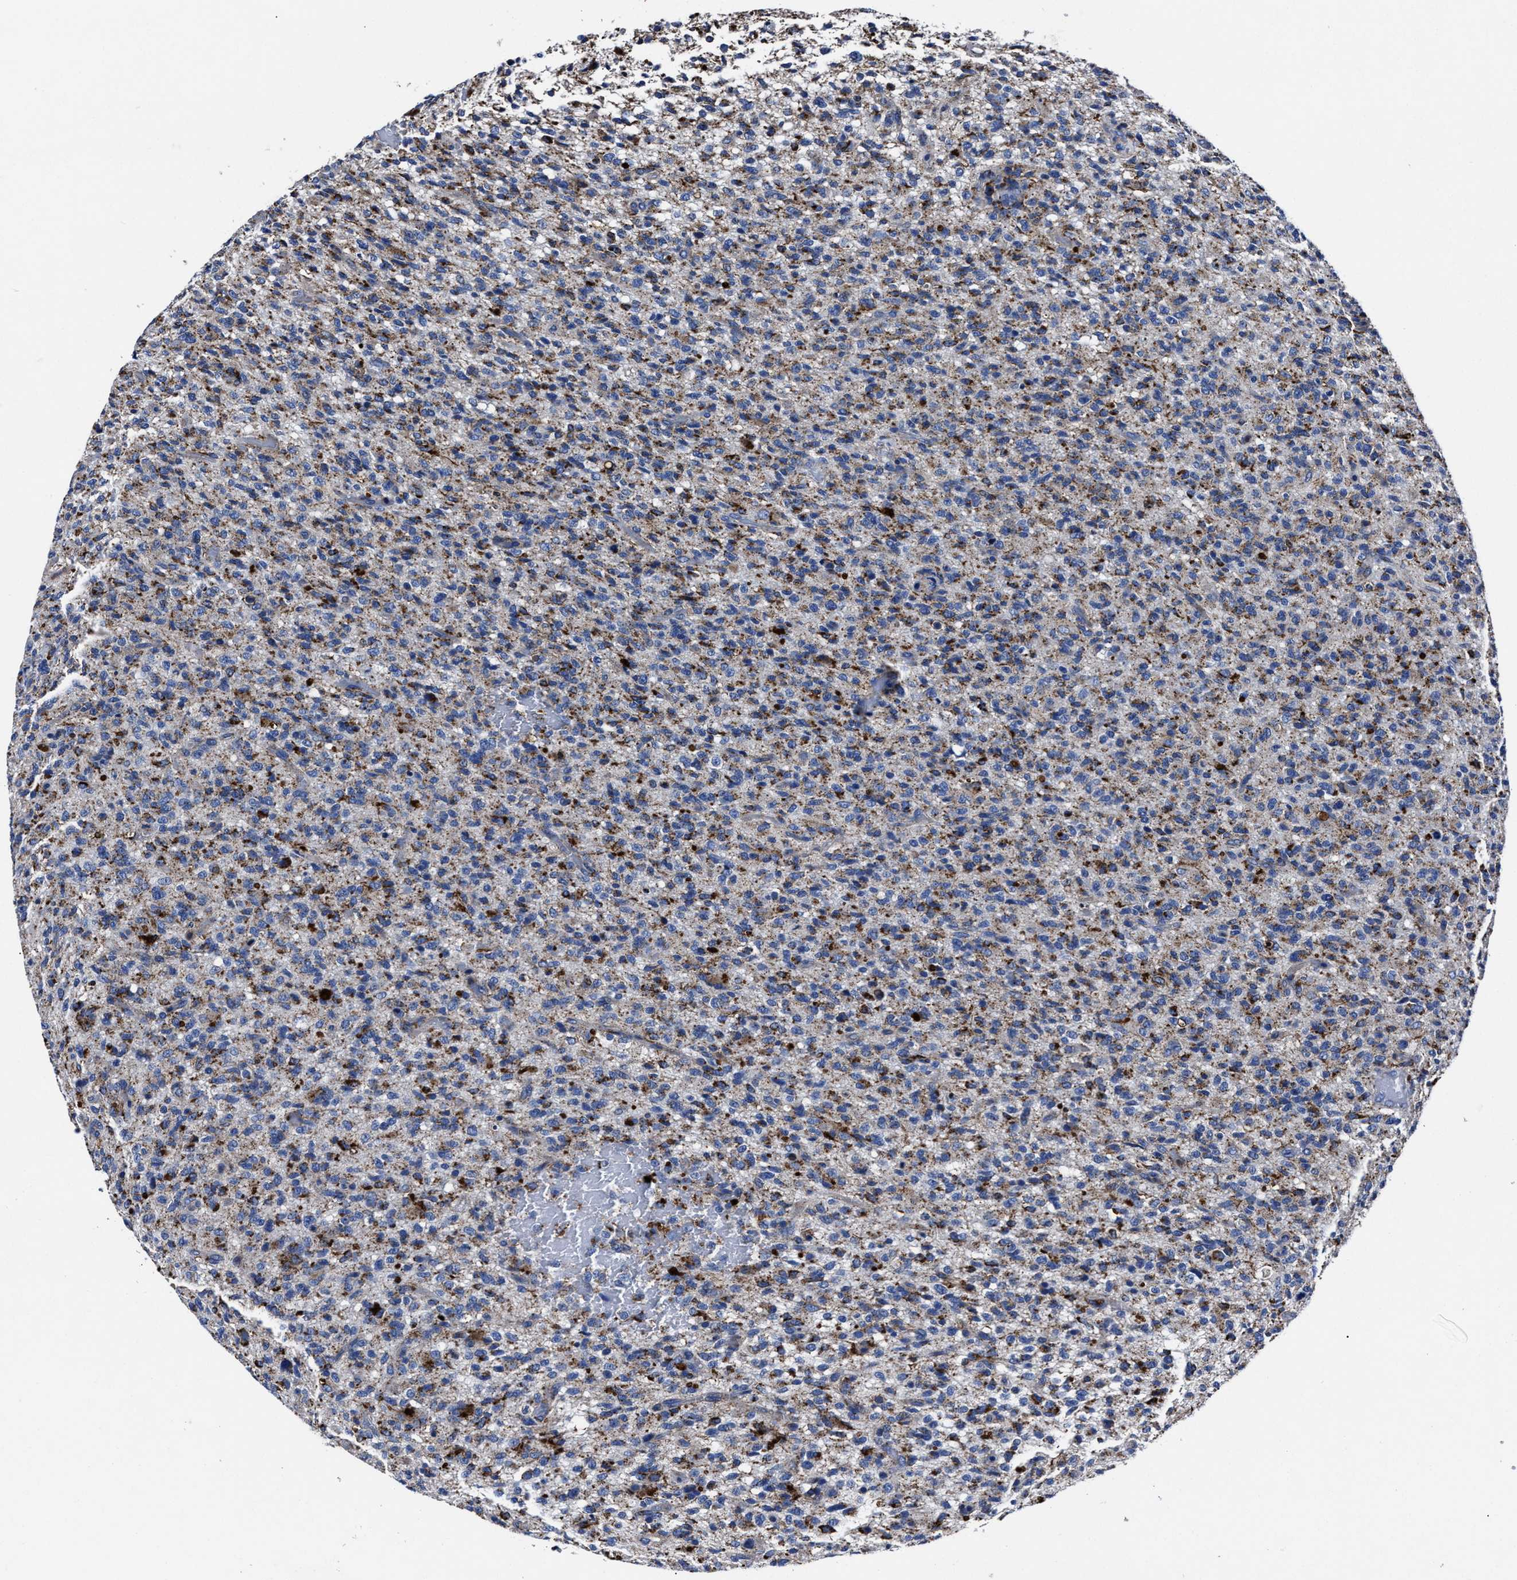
{"staining": {"intensity": "moderate", "quantity": ">75%", "location": "cytoplasmic/membranous"}, "tissue": "glioma", "cell_type": "Tumor cells", "image_type": "cancer", "snomed": [{"axis": "morphology", "description": "Glioma, malignant, High grade"}, {"axis": "topography", "description": "Brain"}], "caption": "There is medium levels of moderate cytoplasmic/membranous expression in tumor cells of glioma, as demonstrated by immunohistochemical staining (brown color).", "gene": "LAMTOR4", "patient": {"sex": "male", "age": 71}}